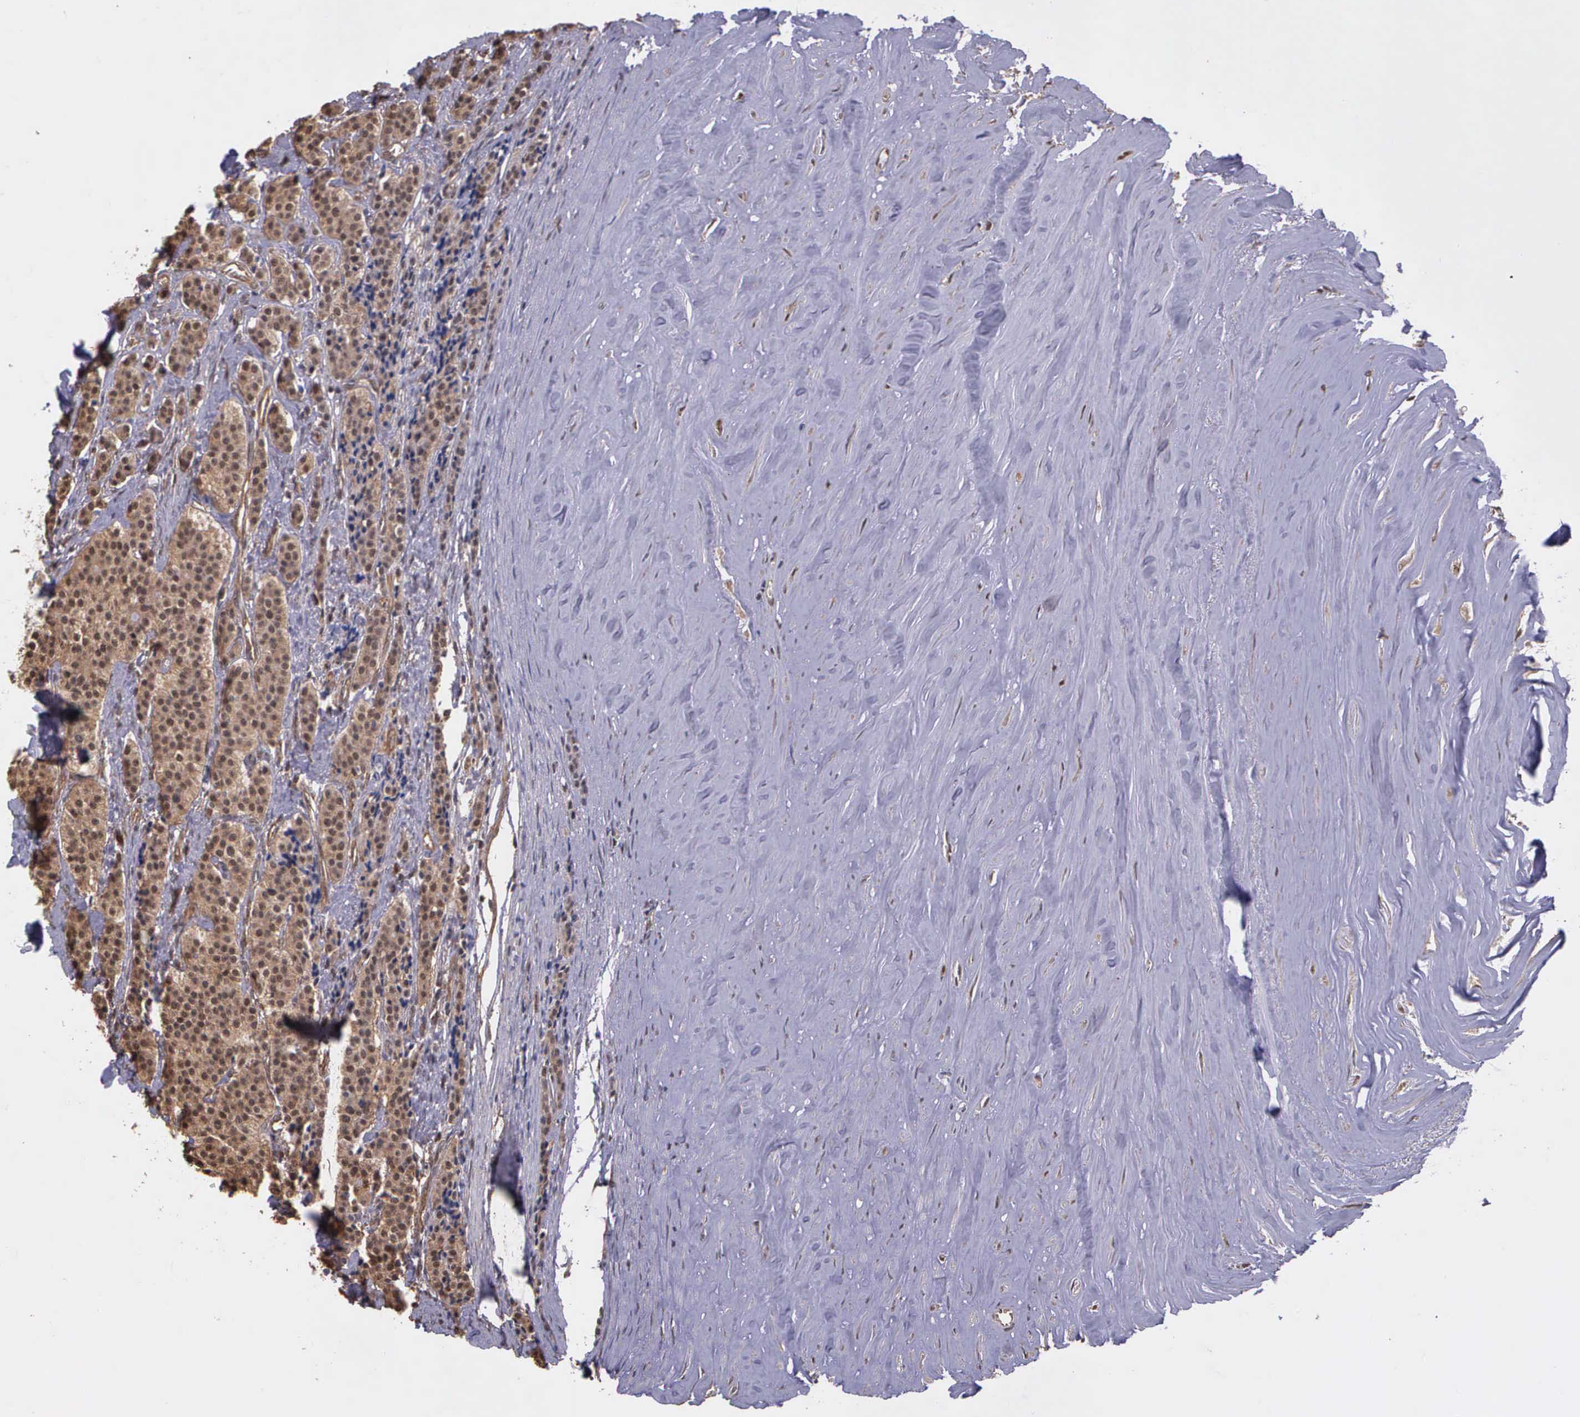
{"staining": {"intensity": "strong", "quantity": ">75%", "location": "cytoplasmic/membranous"}, "tissue": "carcinoid", "cell_type": "Tumor cells", "image_type": "cancer", "snomed": [{"axis": "morphology", "description": "Carcinoid, malignant, NOS"}, {"axis": "topography", "description": "Small intestine"}], "caption": "An image showing strong cytoplasmic/membranous staining in about >75% of tumor cells in carcinoid, as visualized by brown immunohistochemical staining.", "gene": "PSMC1", "patient": {"sex": "male", "age": 63}}